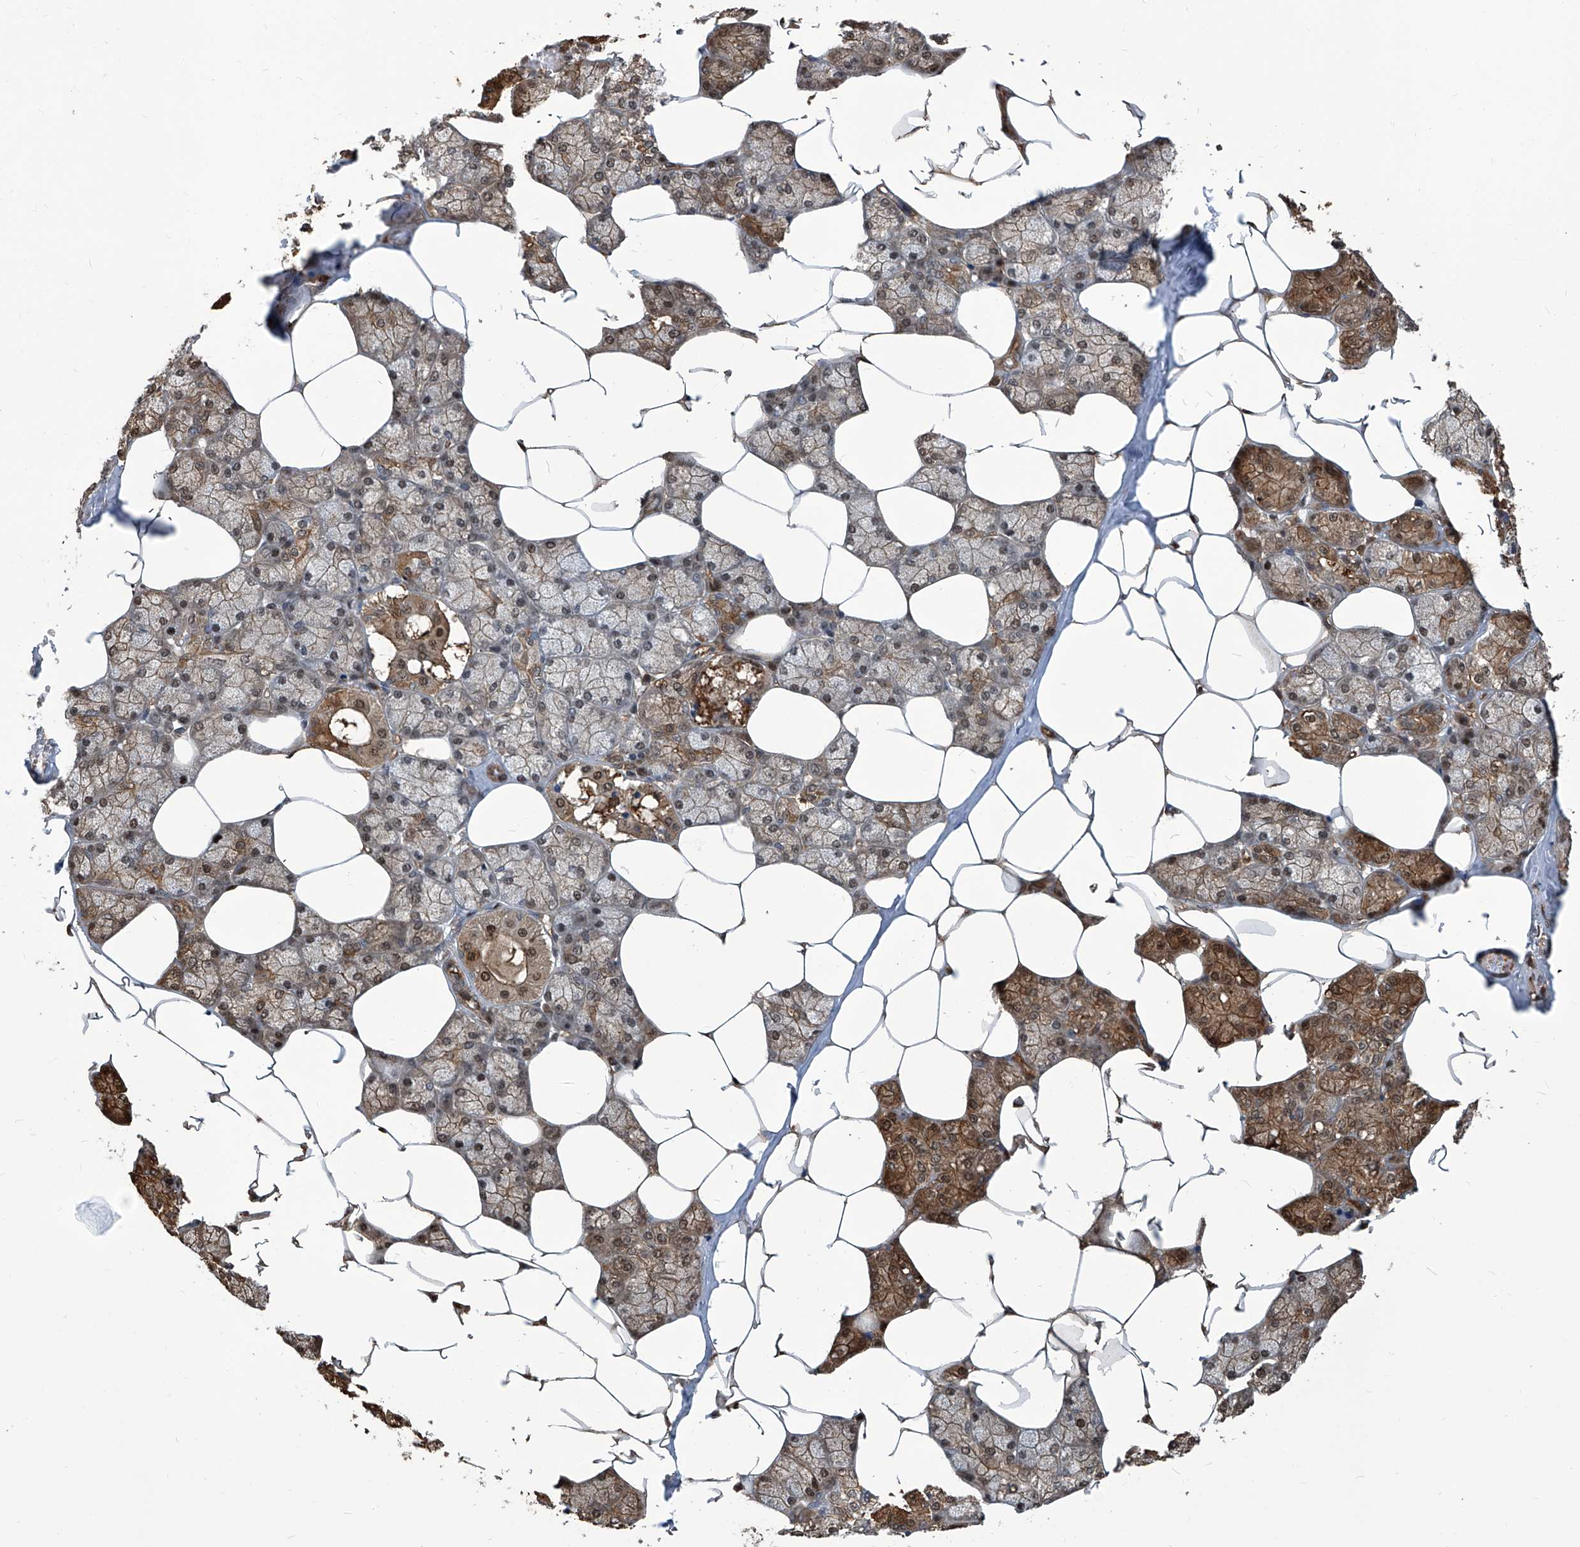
{"staining": {"intensity": "moderate", "quantity": "25%-75%", "location": "cytoplasmic/membranous,nuclear"}, "tissue": "salivary gland", "cell_type": "Glandular cells", "image_type": "normal", "snomed": [{"axis": "morphology", "description": "Normal tissue, NOS"}, {"axis": "topography", "description": "Salivary gland"}], "caption": "A medium amount of moderate cytoplasmic/membranous,nuclear staining is identified in about 25%-75% of glandular cells in unremarkable salivary gland.", "gene": "PSMB1", "patient": {"sex": "male", "age": 62}}